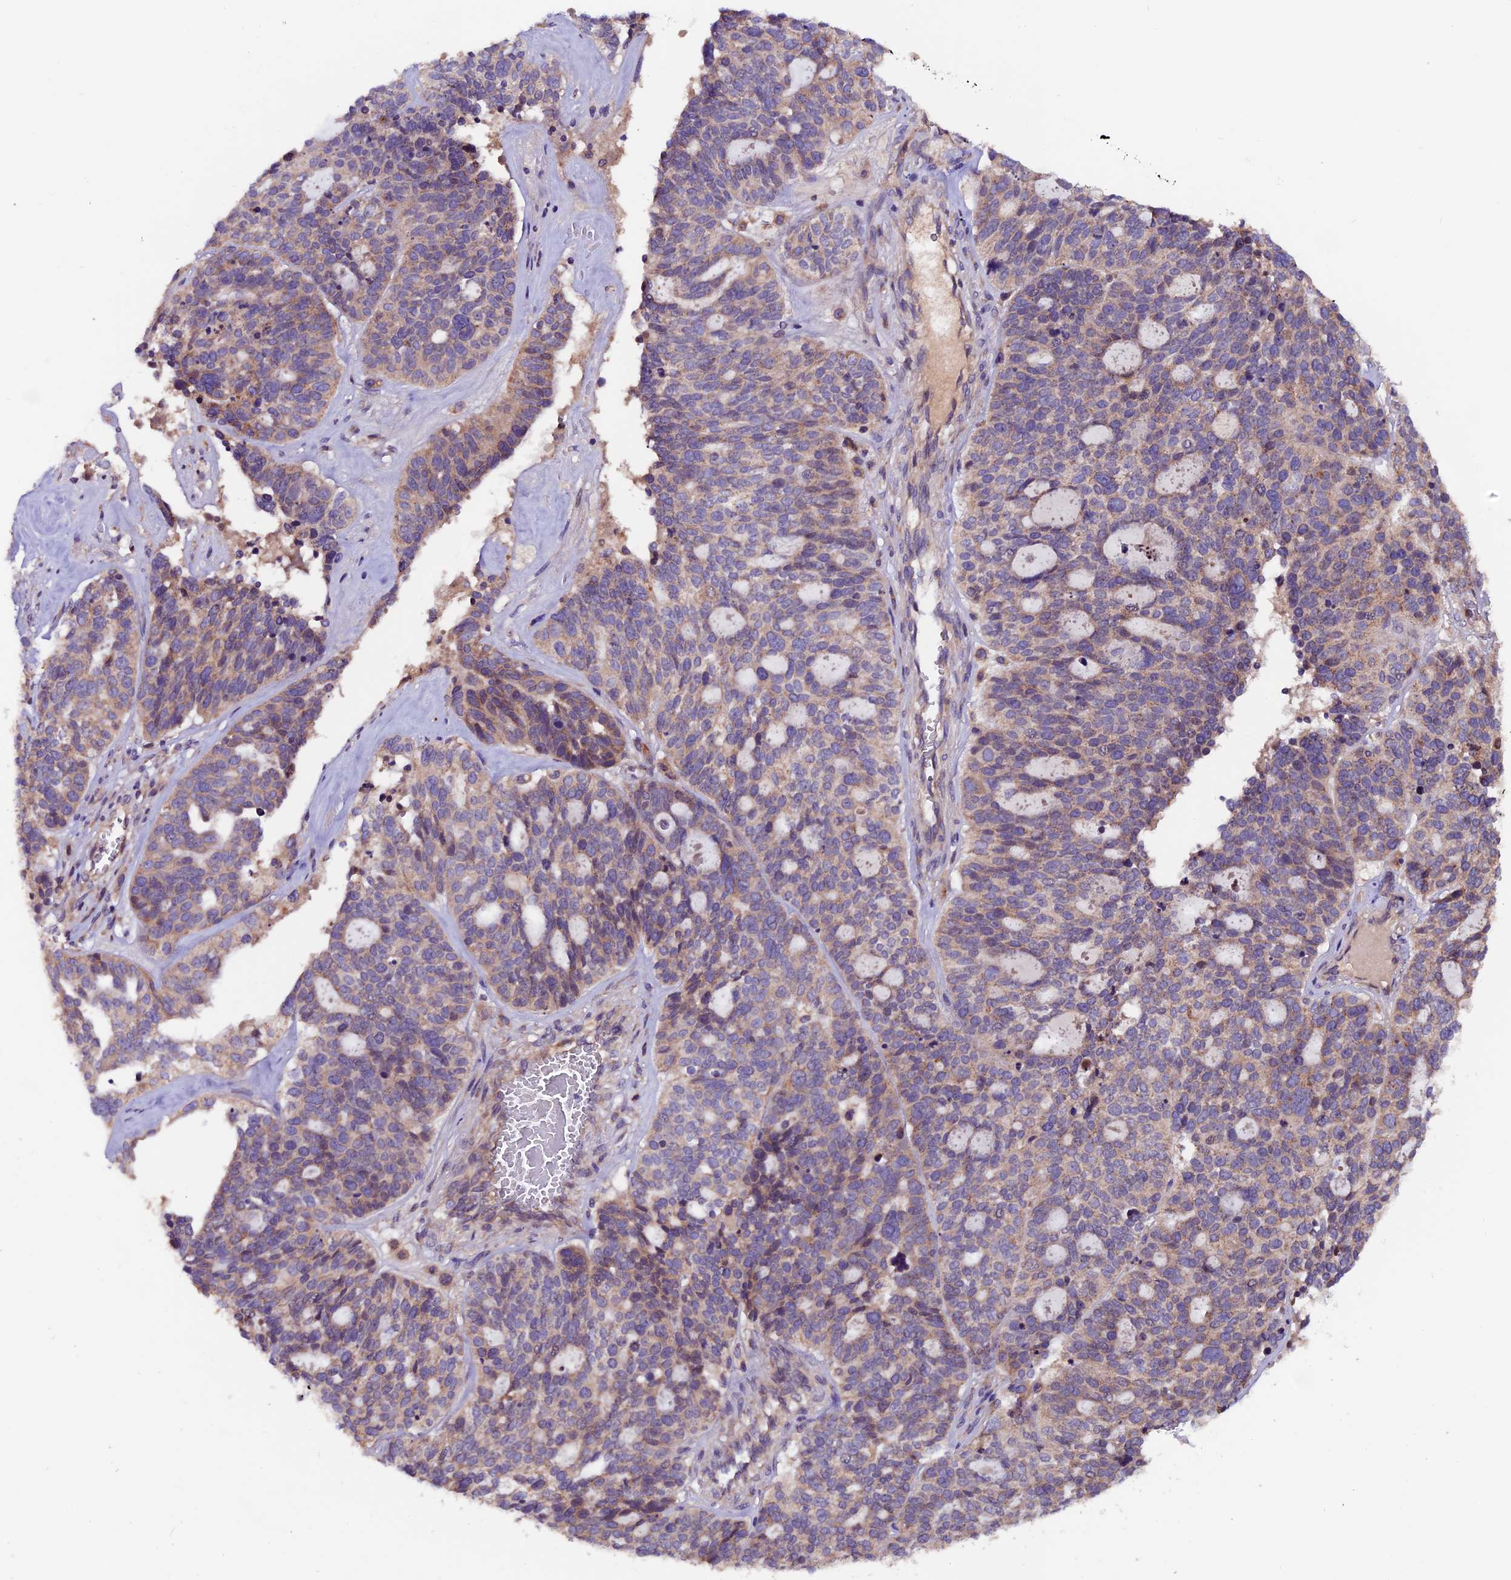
{"staining": {"intensity": "weak", "quantity": "<25%", "location": "cytoplasmic/membranous"}, "tissue": "ovarian cancer", "cell_type": "Tumor cells", "image_type": "cancer", "snomed": [{"axis": "morphology", "description": "Cystadenocarcinoma, serous, NOS"}, {"axis": "topography", "description": "Ovary"}], "caption": "Ovarian cancer (serous cystadenocarcinoma) was stained to show a protein in brown. There is no significant staining in tumor cells.", "gene": "ZNF598", "patient": {"sex": "female", "age": 59}}